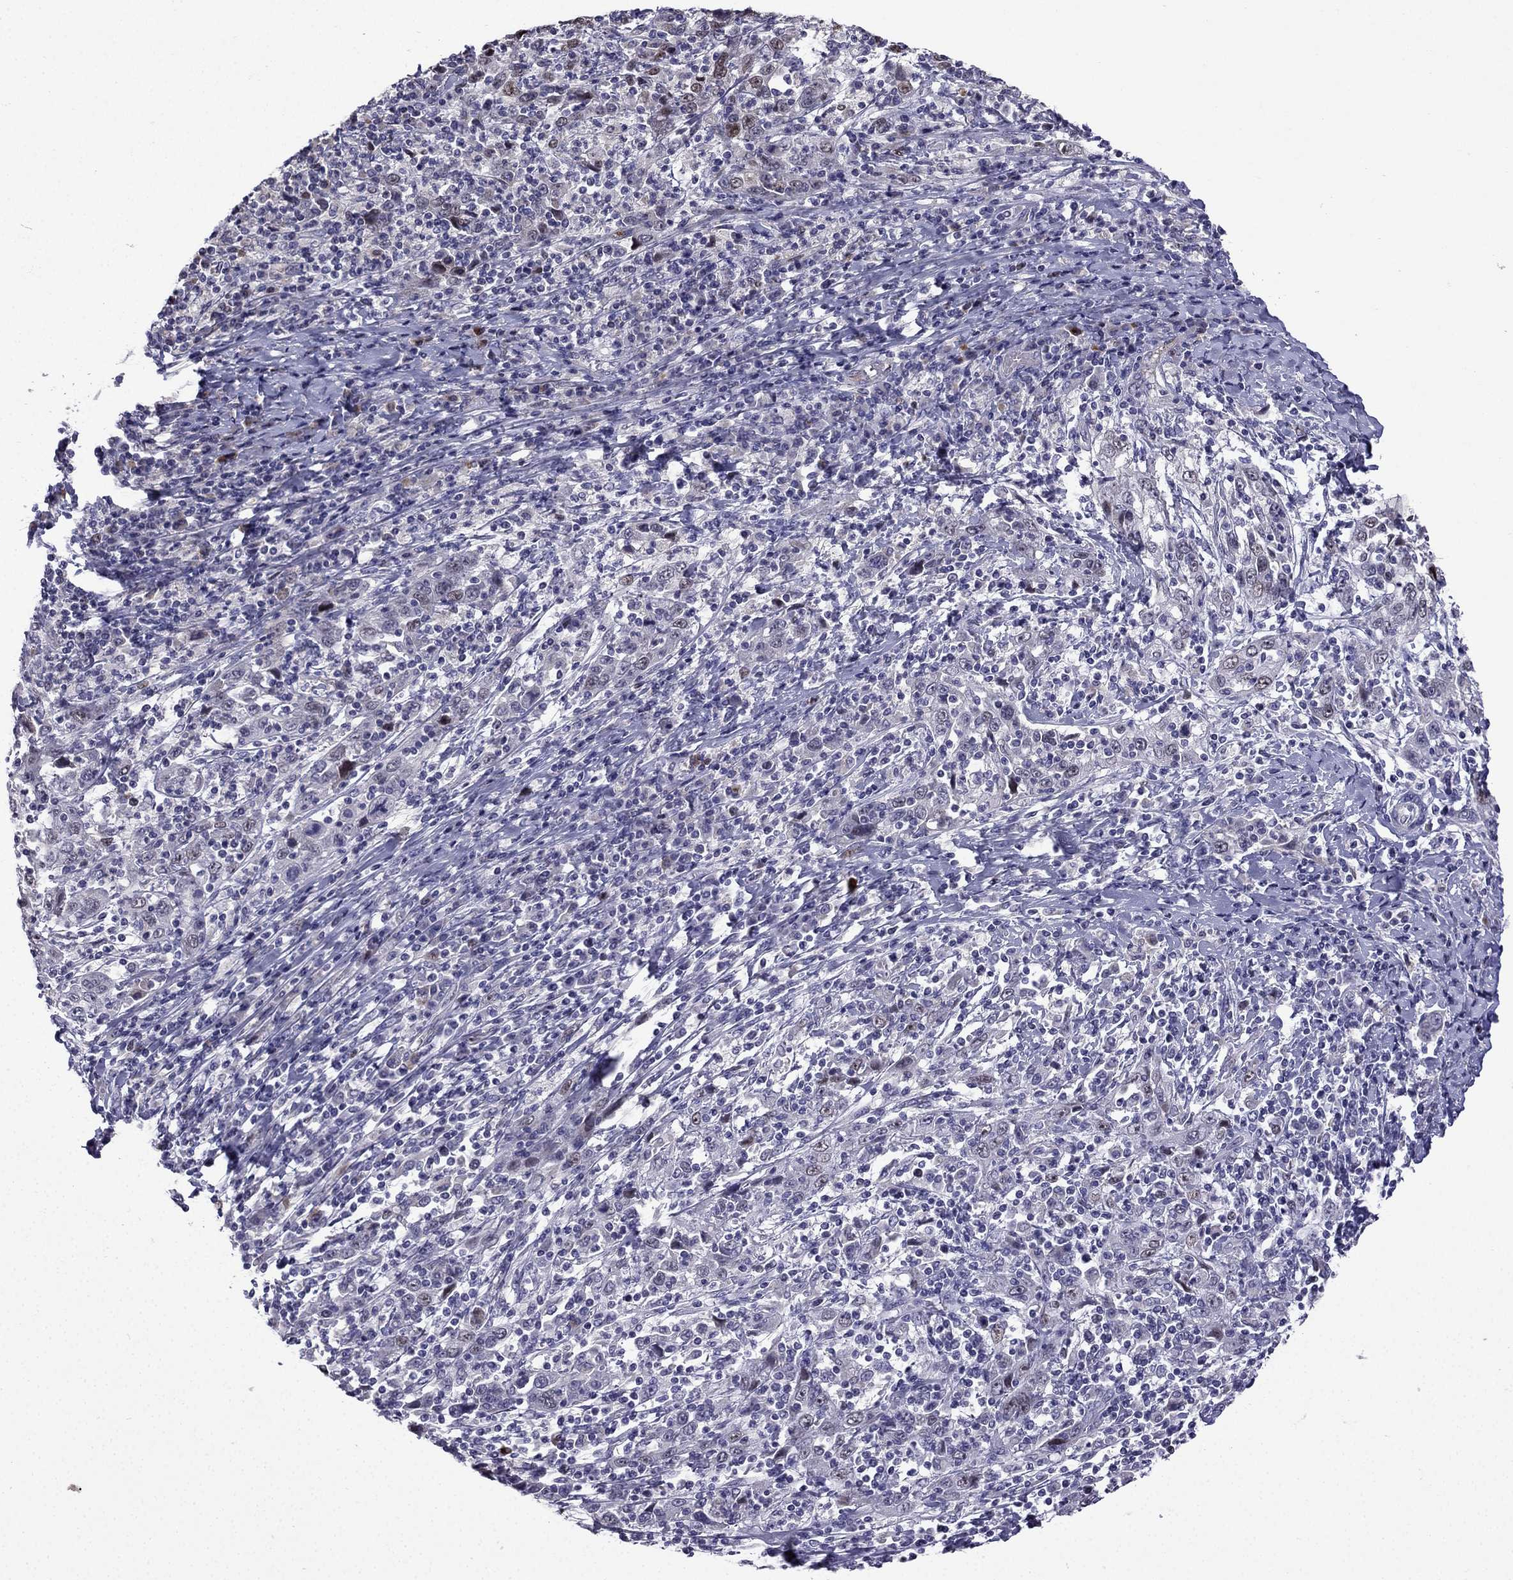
{"staining": {"intensity": "weak", "quantity": "<25%", "location": "nuclear"}, "tissue": "cervical cancer", "cell_type": "Tumor cells", "image_type": "cancer", "snomed": [{"axis": "morphology", "description": "Squamous cell carcinoma, NOS"}, {"axis": "topography", "description": "Cervix"}], "caption": "The immunohistochemistry histopathology image has no significant staining in tumor cells of squamous cell carcinoma (cervical) tissue.", "gene": "UHRF1", "patient": {"sex": "female", "age": 46}}